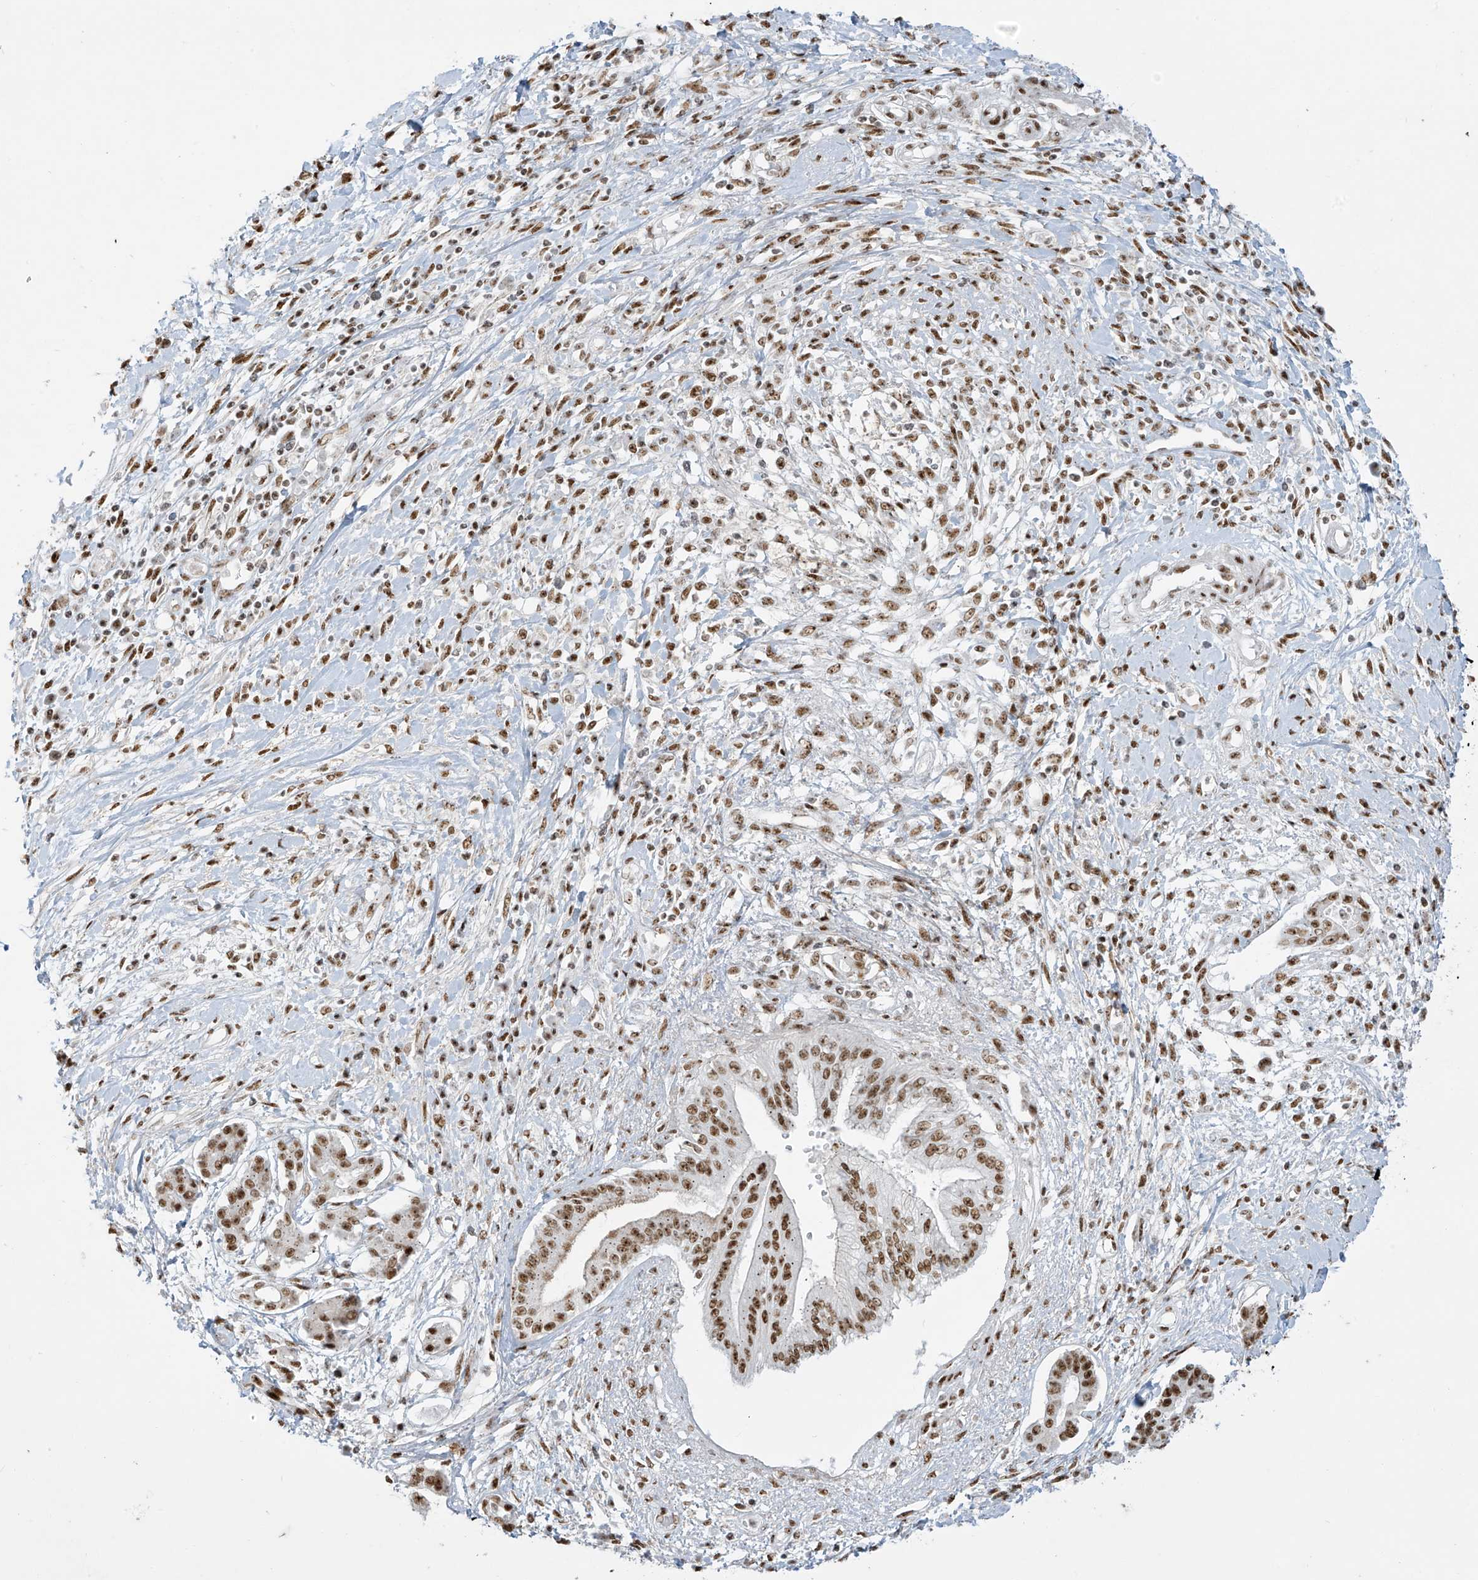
{"staining": {"intensity": "moderate", "quantity": ">75%", "location": "nuclear"}, "tissue": "pancreatic cancer", "cell_type": "Tumor cells", "image_type": "cancer", "snomed": [{"axis": "morphology", "description": "Adenocarcinoma, NOS"}, {"axis": "topography", "description": "Pancreas"}], "caption": "High-magnification brightfield microscopy of pancreatic cancer stained with DAB (3,3'-diaminobenzidine) (brown) and counterstained with hematoxylin (blue). tumor cells exhibit moderate nuclear positivity is appreciated in approximately>75% of cells. Ihc stains the protein of interest in brown and the nuclei are stained blue.", "gene": "MS4A6A", "patient": {"sex": "female", "age": 56}}